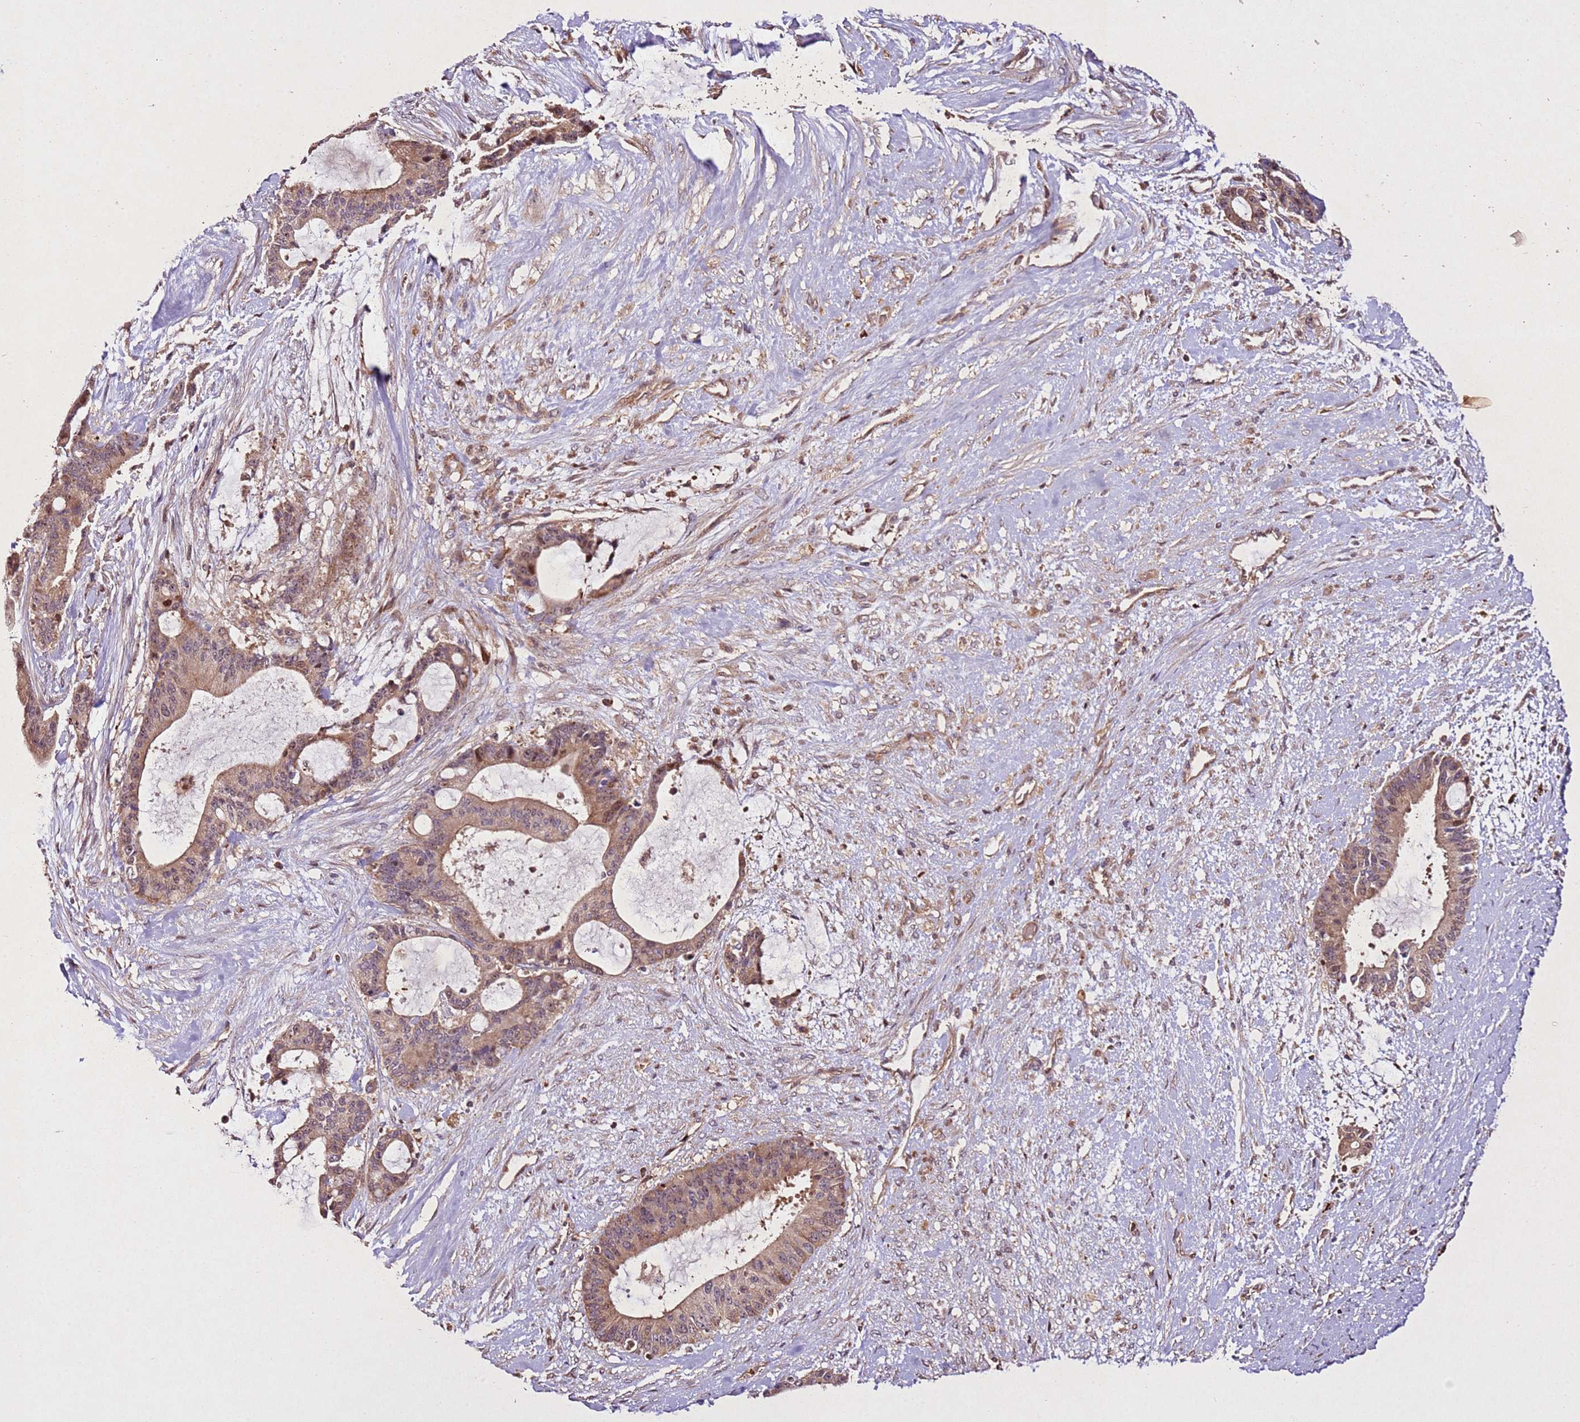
{"staining": {"intensity": "moderate", "quantity": ">75%", "location": "cytoplasmic/membranous"}, "tissue": "liver cancer", "cell_type": "Tumor cells", "image_type": "cancer", "snomed": [{"axis": "morphology", "description": "Normal tissue, NOS"}, {"axis": "morphology", "description": "Cholangiocarcinoma"}, {"axis": "topography", "description": "Liver"}, {"axis": "topography", "description": "Peripheral nerve tissue"}], "caption": "Immunohistochemical staining of liver cancer (cholangiocarcinoma) displays medium levels of moderate cytoplasmic/membranous protein positivity in approximately >75% of tumor cells.", "gene": "PTMA", "patient": {"sex": "female", "age": 73}}